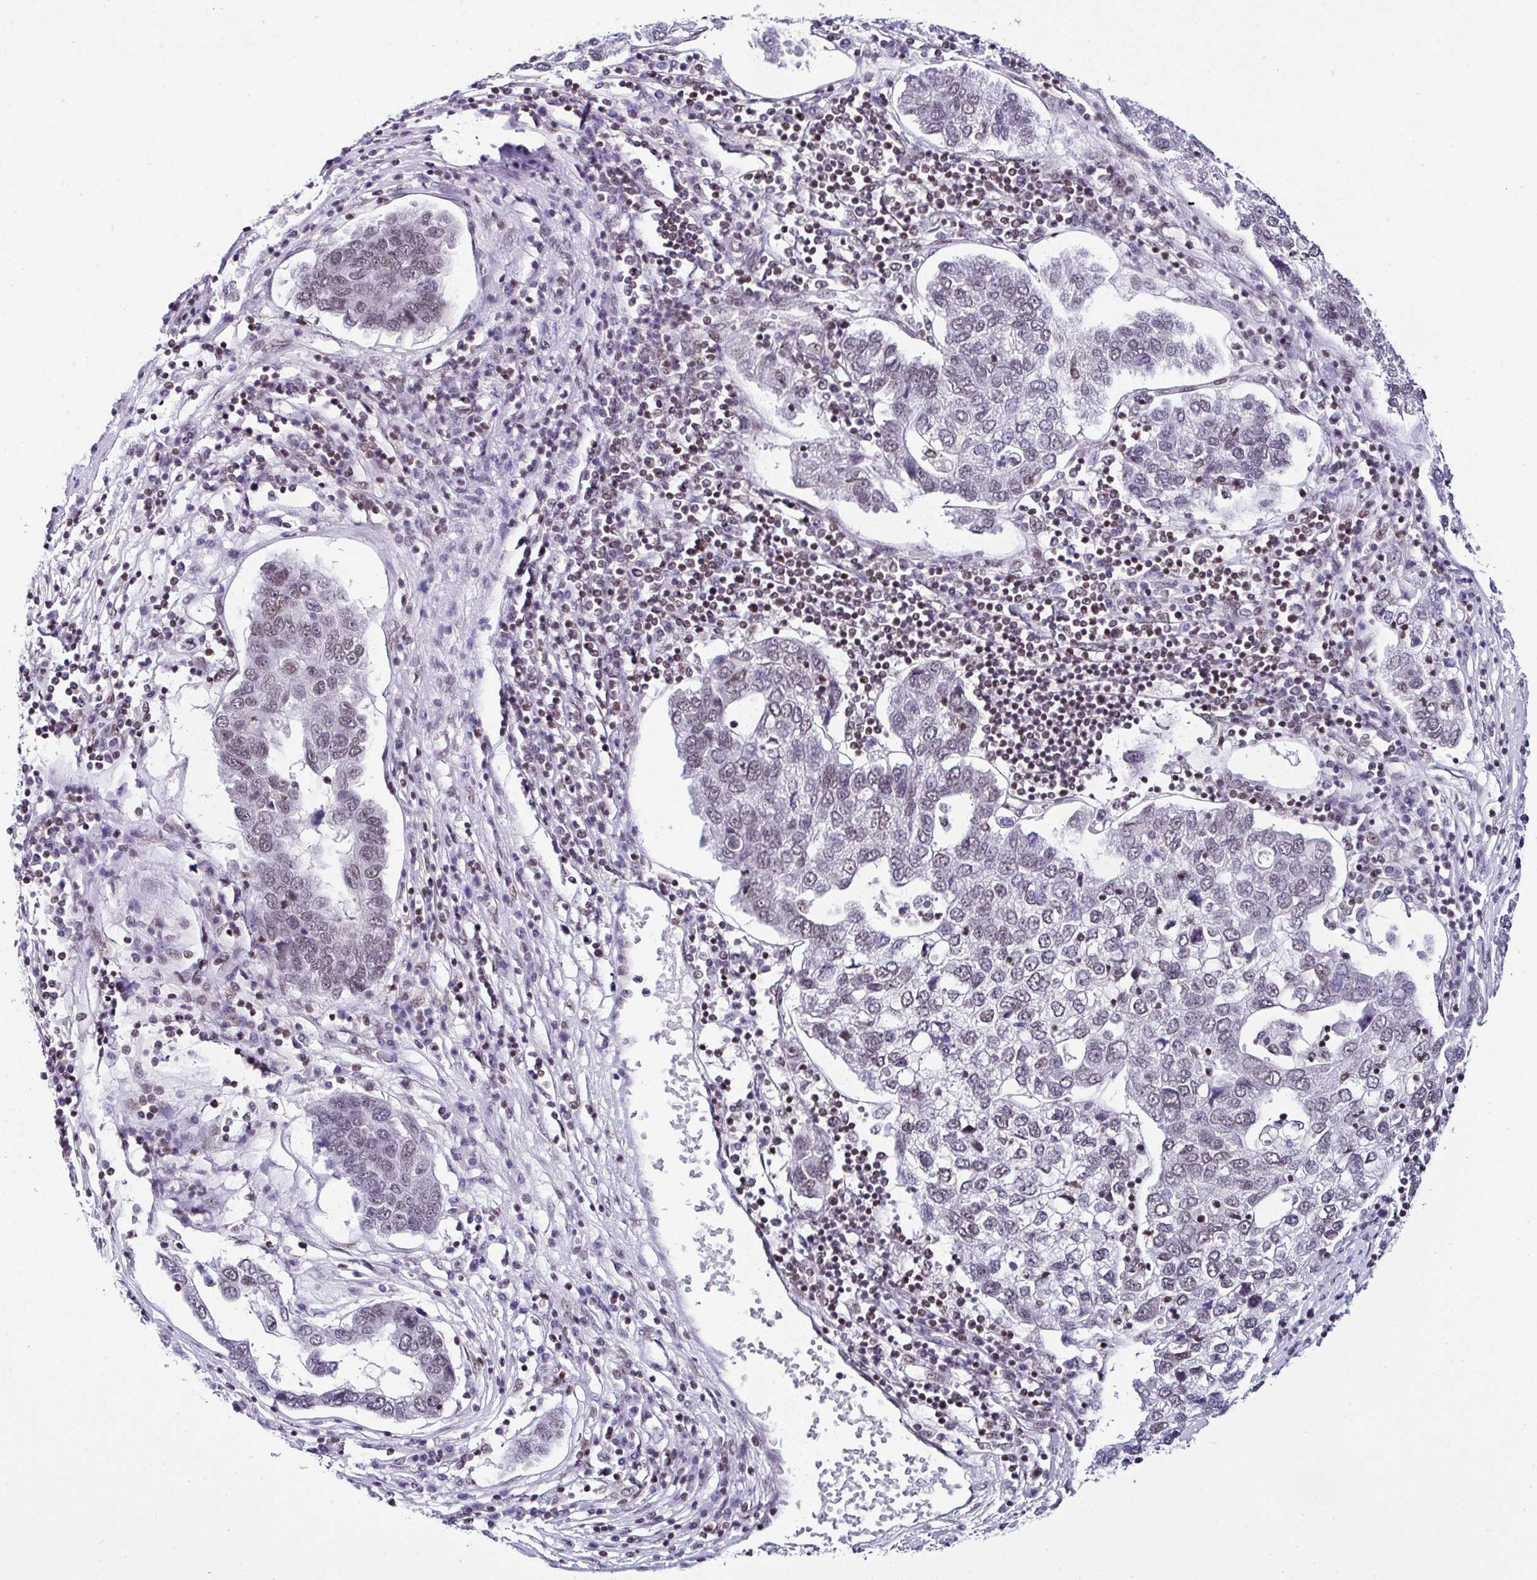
{"staining": {"intensity": "weak", "quantity": "25%-75%", "location": "nuclear"}, "tissue": "pancreatic cancer", "cell_type": "Tumor cells", "image_type": "cancer", "snomed": [{"axis": "morphology", "description": "Adenocarcinoma, NOS"}, {"axis": "topography", "description": "Pancreas"}], "caption": "Approximately 25%-75% of tumor cells in pancreatic cancer show weak nuclear protein expression as visualized by brown immunohistochemical staining.", "gene": "DR1", "patient": {"sex": "female", "age": 61}}